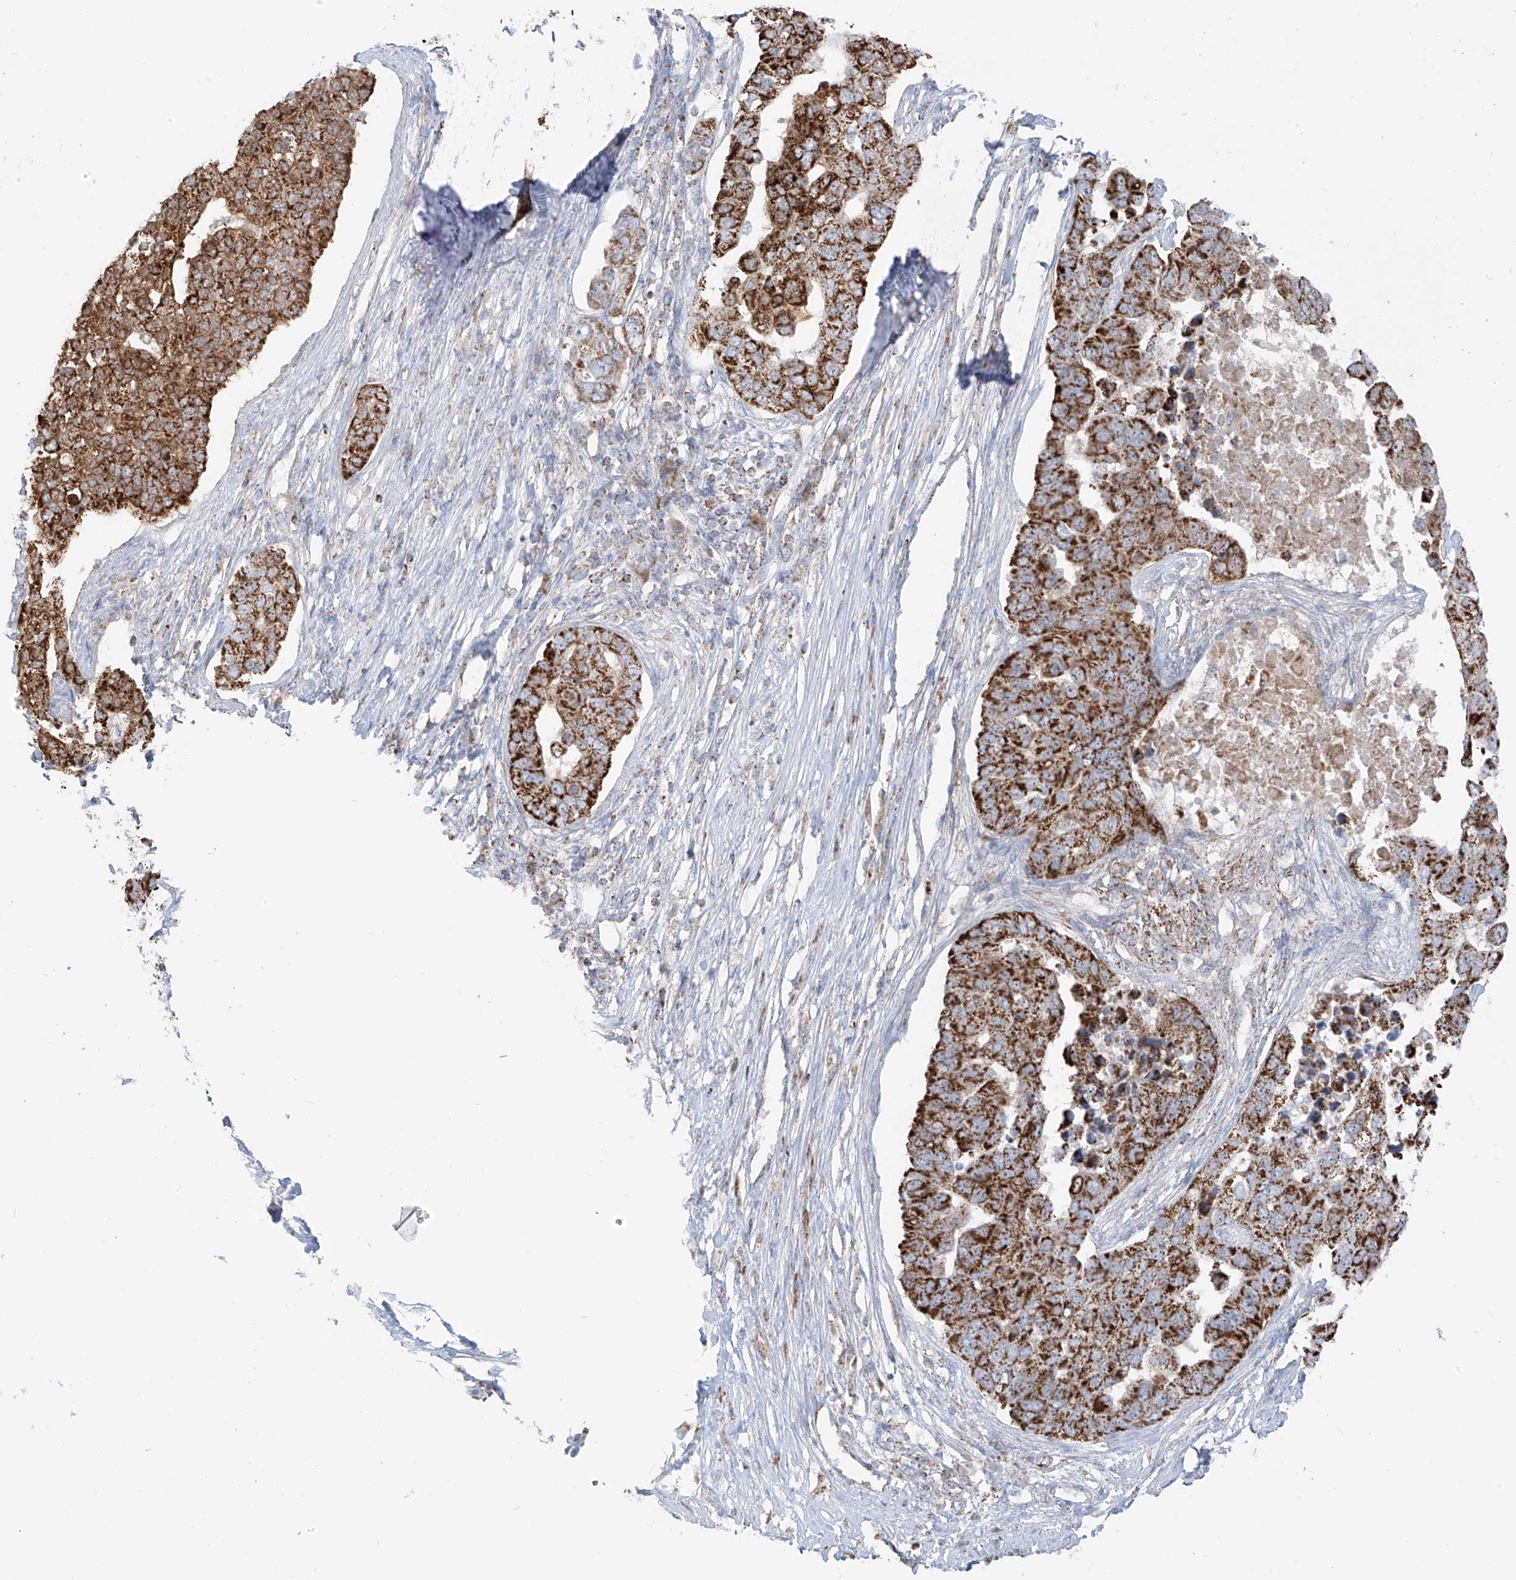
{"staining": {"intensity": "strong", "quantity": ">75%", "location": "cytoplasmic/membranous"}, "tissue": "pancreatic cancer", "cell_type": "Tumor cells", "image_type": "cancer", "snomed": [{"axis": "morphology", "description": "Adenocarcinoma, NOS"}, {"axis": "topography", "description": "Pancreas"}], "caption": "Adenocarcinoma (pancreatic) was stained to show a protein in brown. There is high levels of strong cytoplasmic/membranous positivity in approximately >75% of tumor cells.", "gene": "ETHE1", "patient": {"sex": "female", "age": 61}}